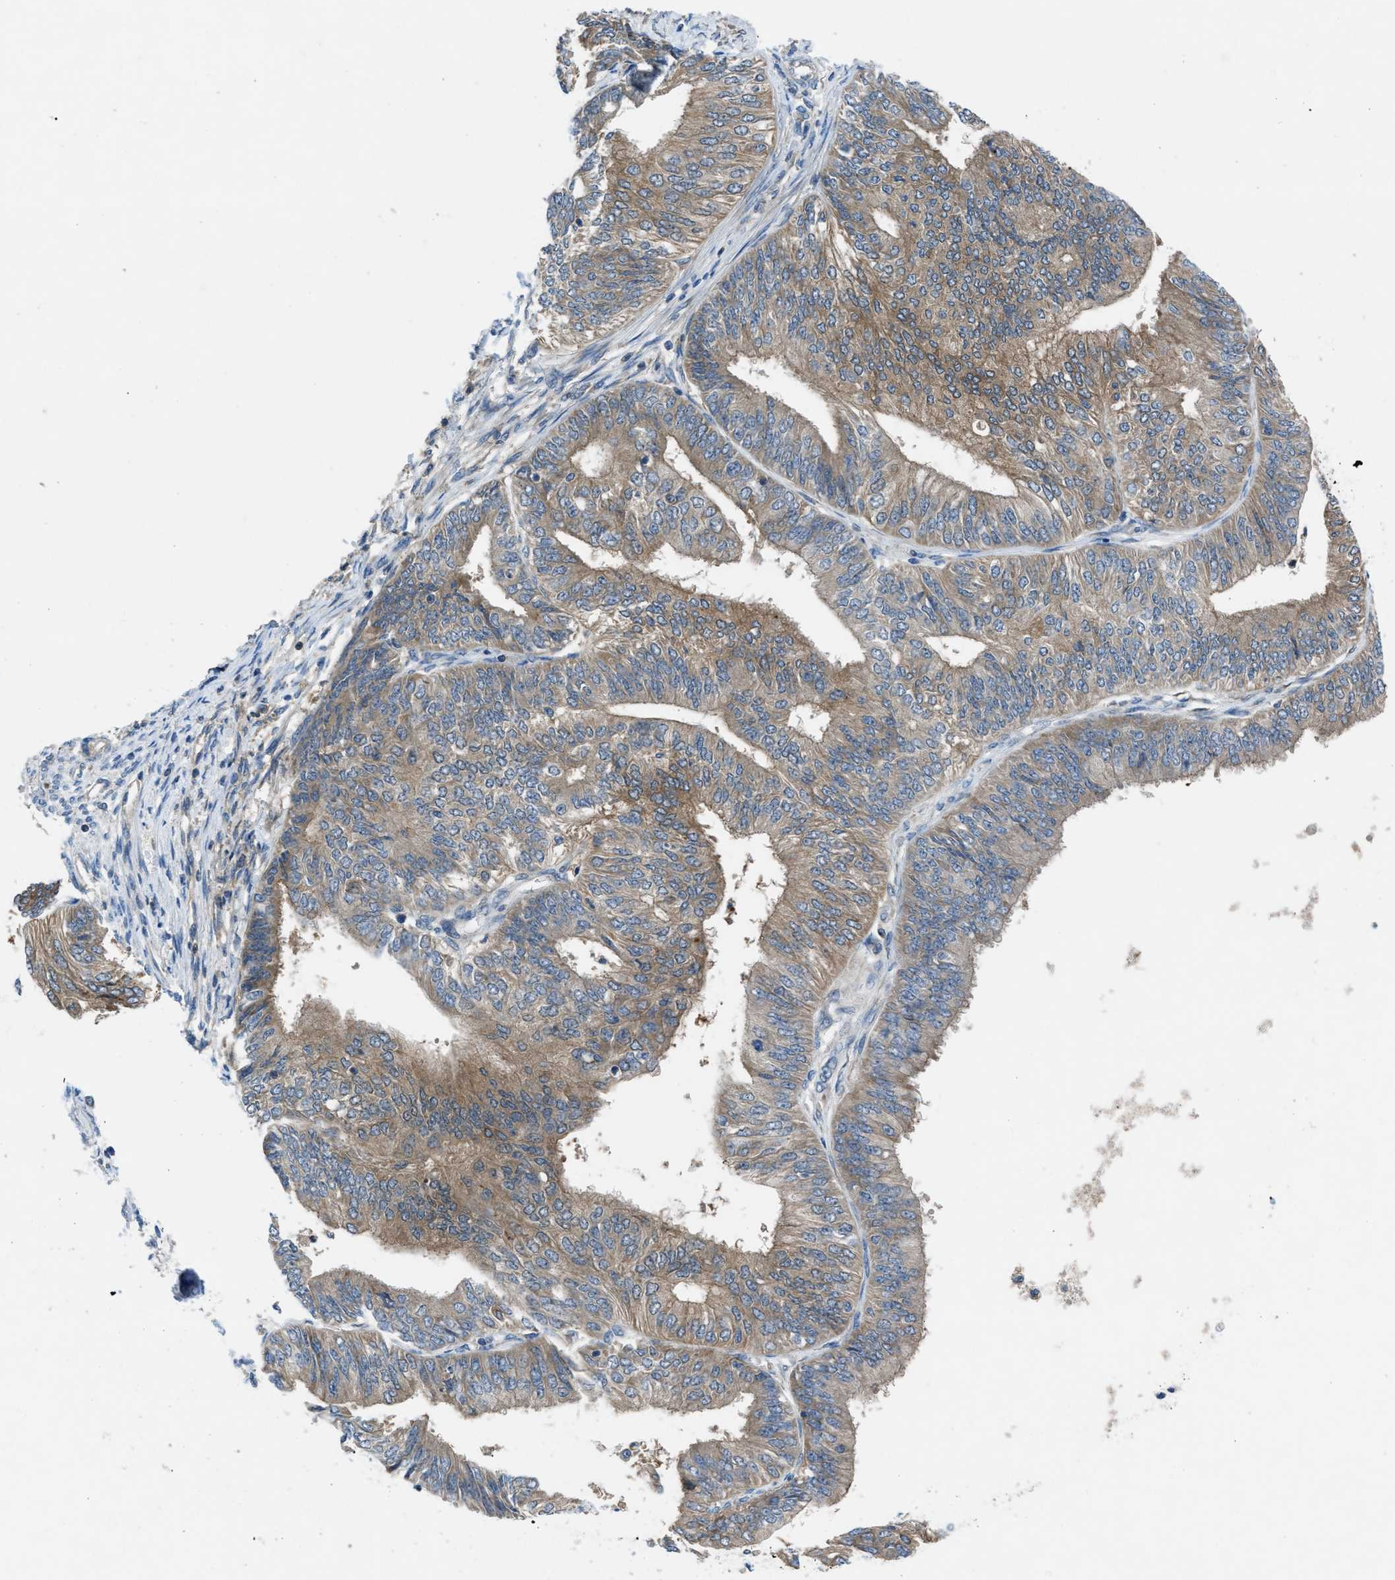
{"staining": {"intensity": "moderate", "quantity": ">75%", "location": "cytoplasmic/membranous"}, "tissue": "endometrial cancer", "cell_type": "Tumor cells", "image_type": "cancer", "snomed": [{"axis": "morphology", "description": "Adenocarcinoma, NOS"}, {"axis": "topography", "description": "Endometrium"}], "caption": "This is an image of IHC staining of endometrial cancer, which shows moderate expression in the cytoplasmic/membranous of tumor cells.", "gene": "MAP3K20", "patient": {"sex": "female", "age": 58}}